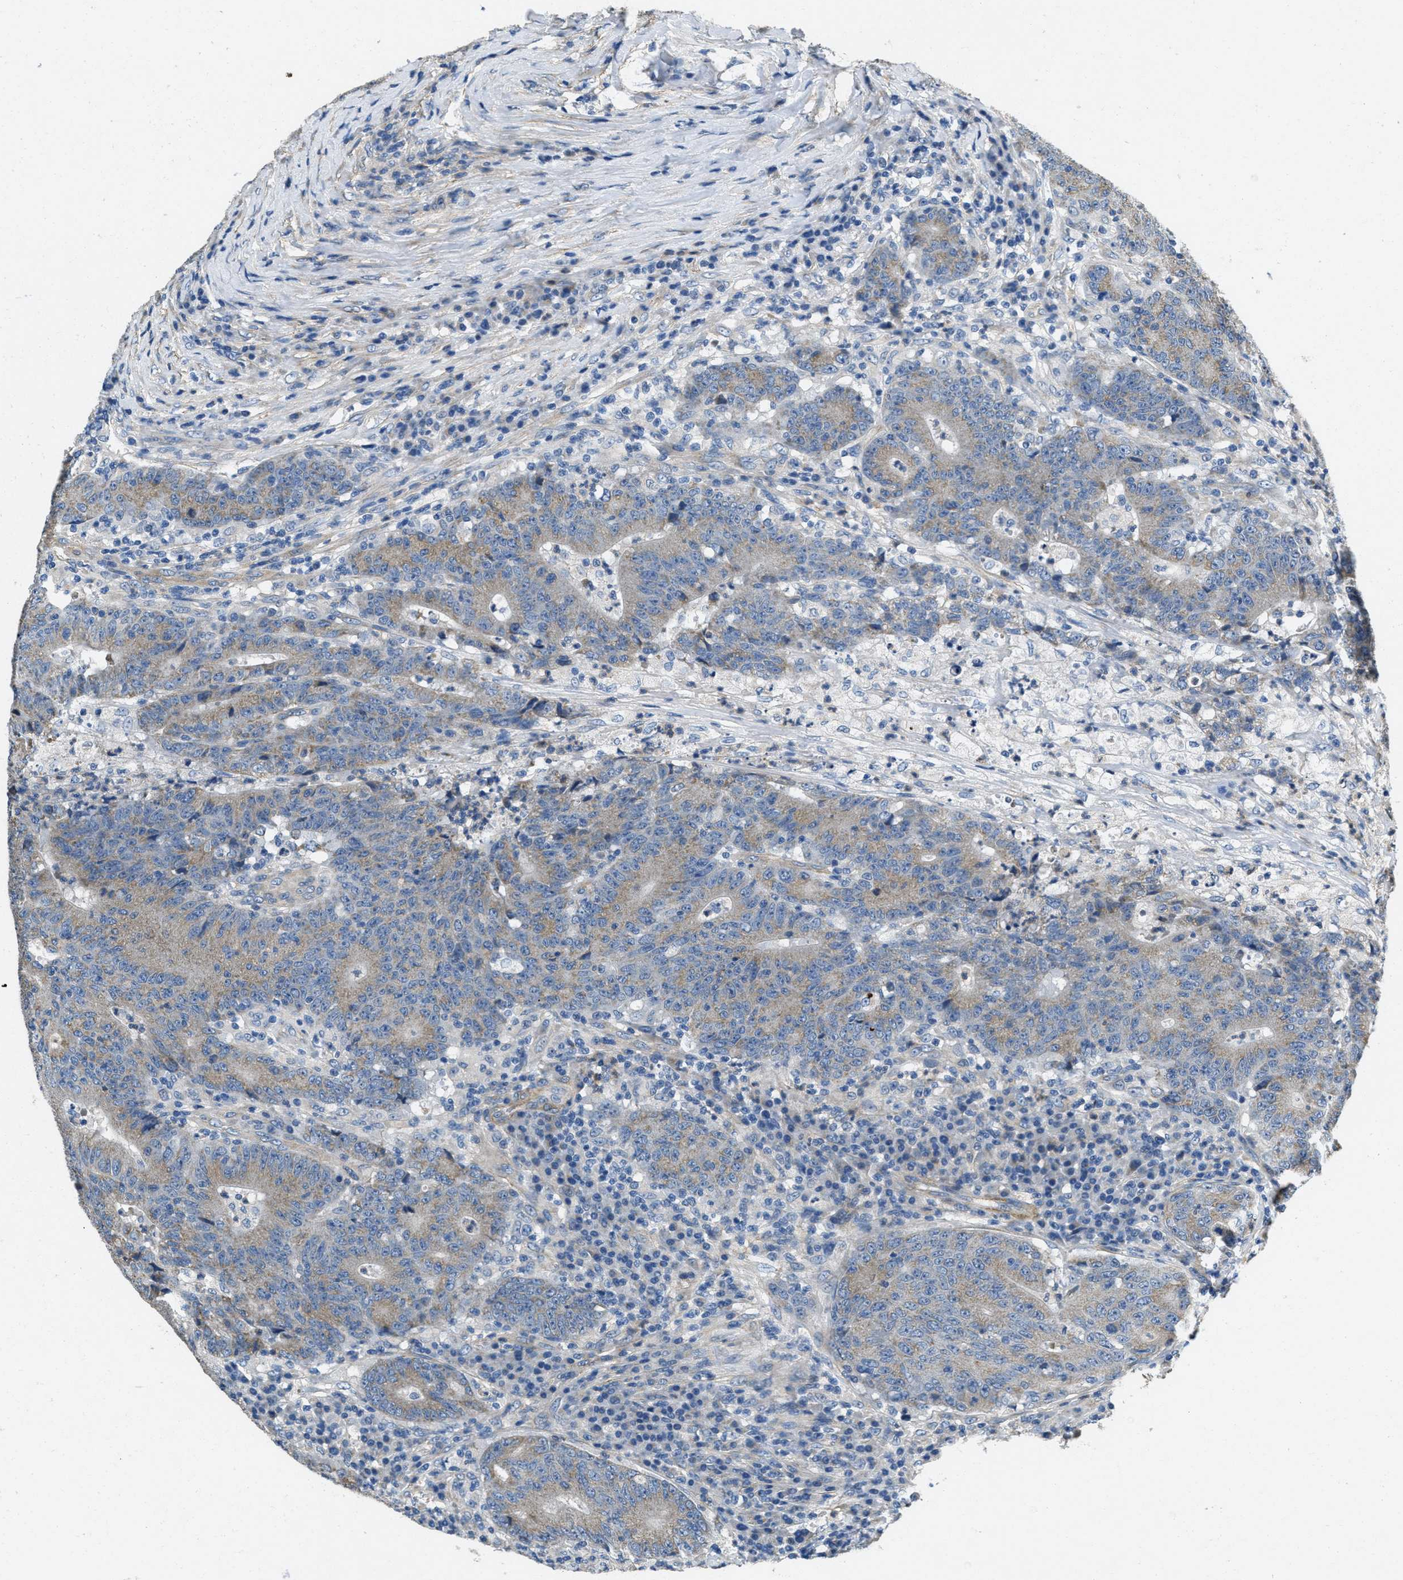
{"staining": {"intensity": "weak", "quantity": ">75%", "location": "cytoplasmic/membranous"}, "tissue": "colorectal cancer", "cell_type": "Tumor cells", "image_type": "cancer", "snomed": [{"axis": "morphology", "description": "Normal tissue, NOS"}, {"axis": "morphology", "description": "Adenocarcinoma, NOS"}, {"axis": "topography", "description": "Colon"}], "caption": "Human adenocarcinoma (colorectal) stained with a brown dye shows weak cytoplasmic/membranous positive staining in approximately >75% of tumor cells.", "gene": "TOMM70", "patient": {"sex": "female", "age": 75}}